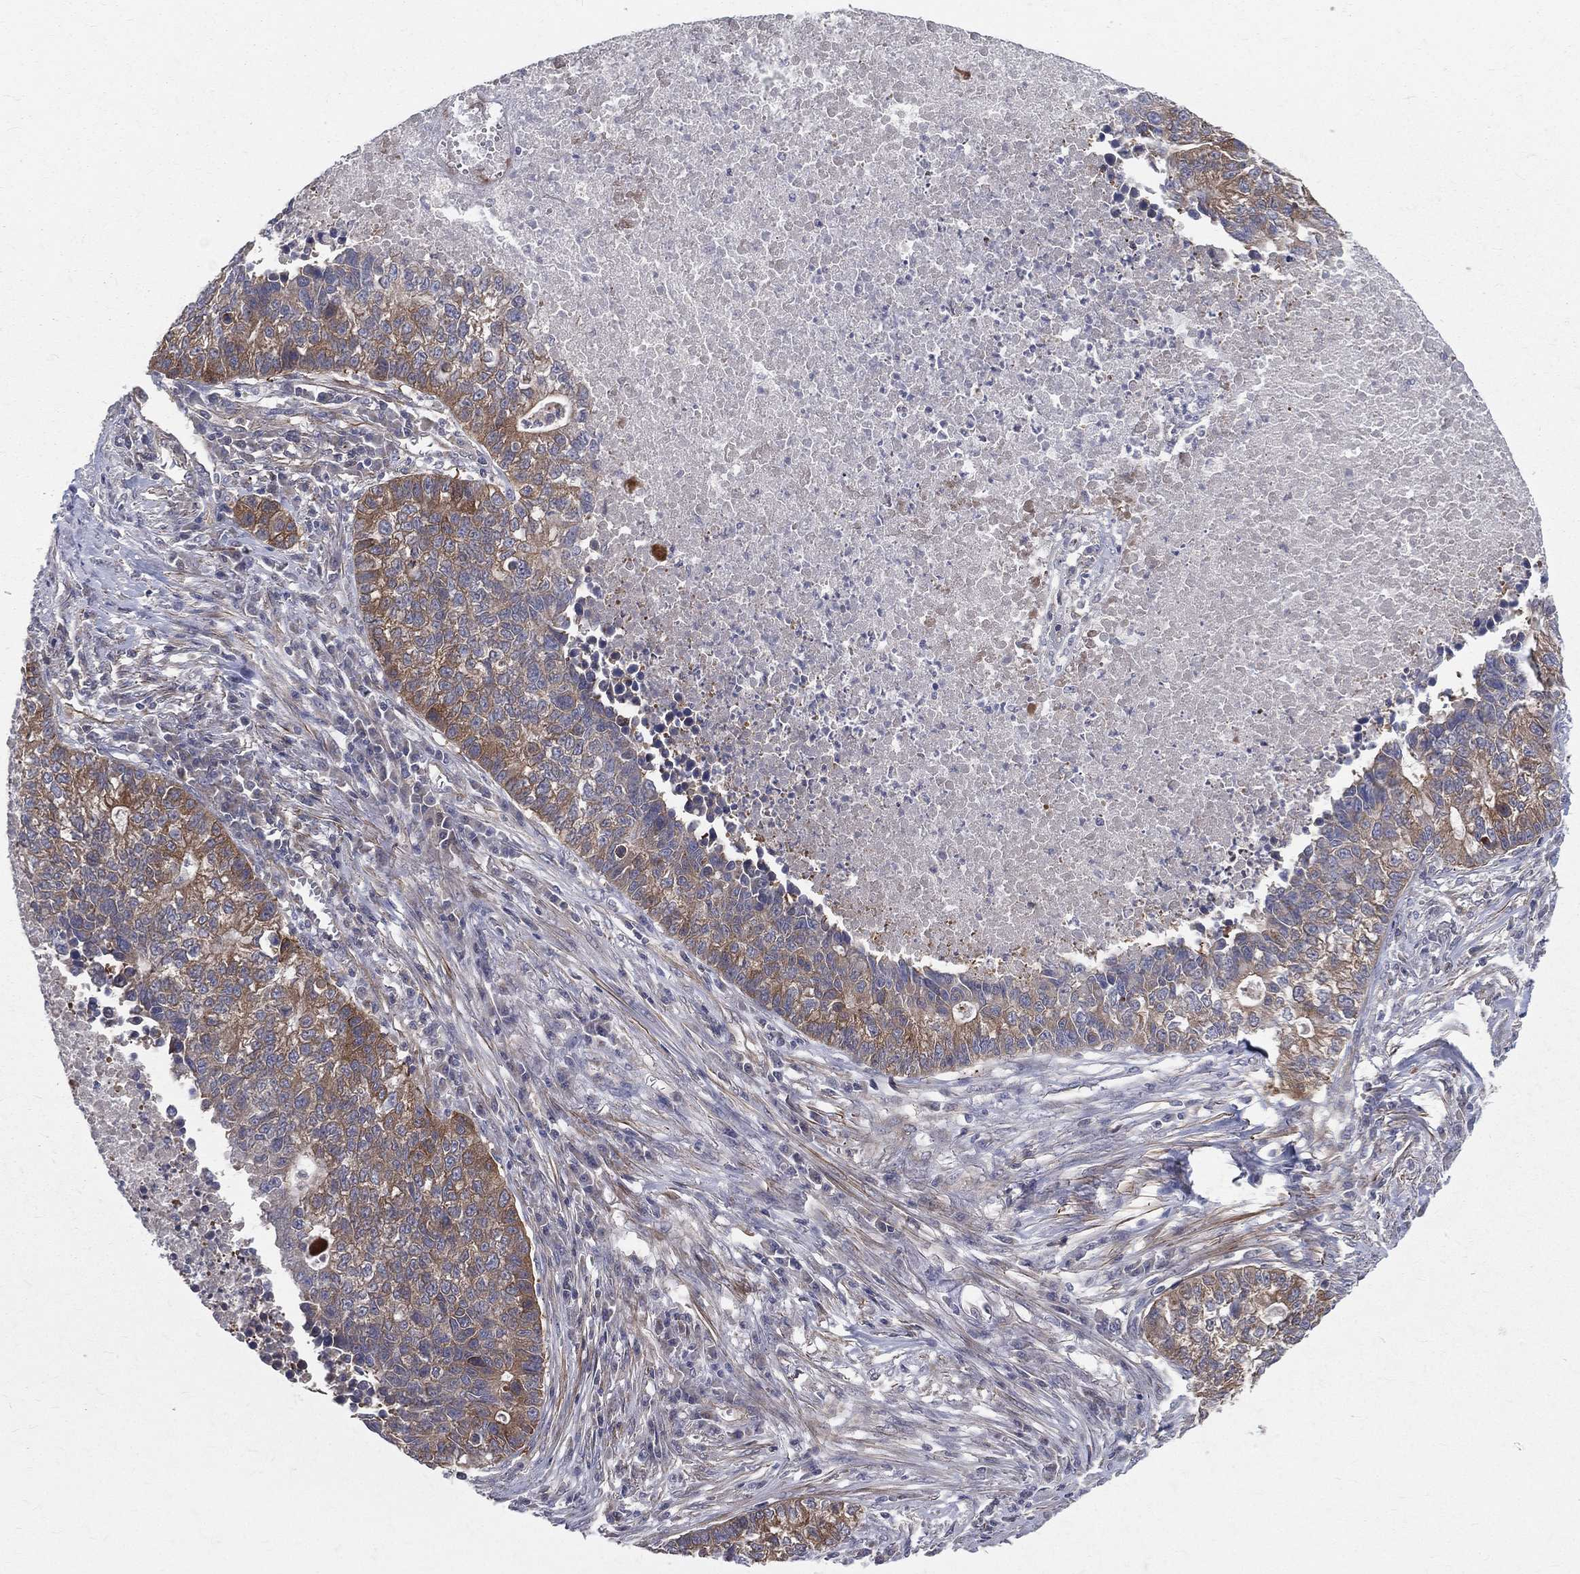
{"staining": {"intensity": "moderate", "quantity": "25%-75%", "location": "cytoplasmic/membranous"}, "tissue": "lung cancer", "cell_type": "Tumor cells", "image_type": "cancer", "snomed": [{"axis": "morphology", "description": "Adenocarcinoma, NOS"}, {"axis": "topography", "description": "Lung"}], "caption": "Immunohistochemical staining of human lung cancer (adenocarcinoma) exhibits medium levels of moderate cytoplasmic/membranous positivity in approximately 25%-75% of tumor cells. Immunohistochemistry stains the protein of interest in brown and the nuclei are stained blue.", "gene": "POMZP3", "patient": {"sex": "male", "age": 57}}